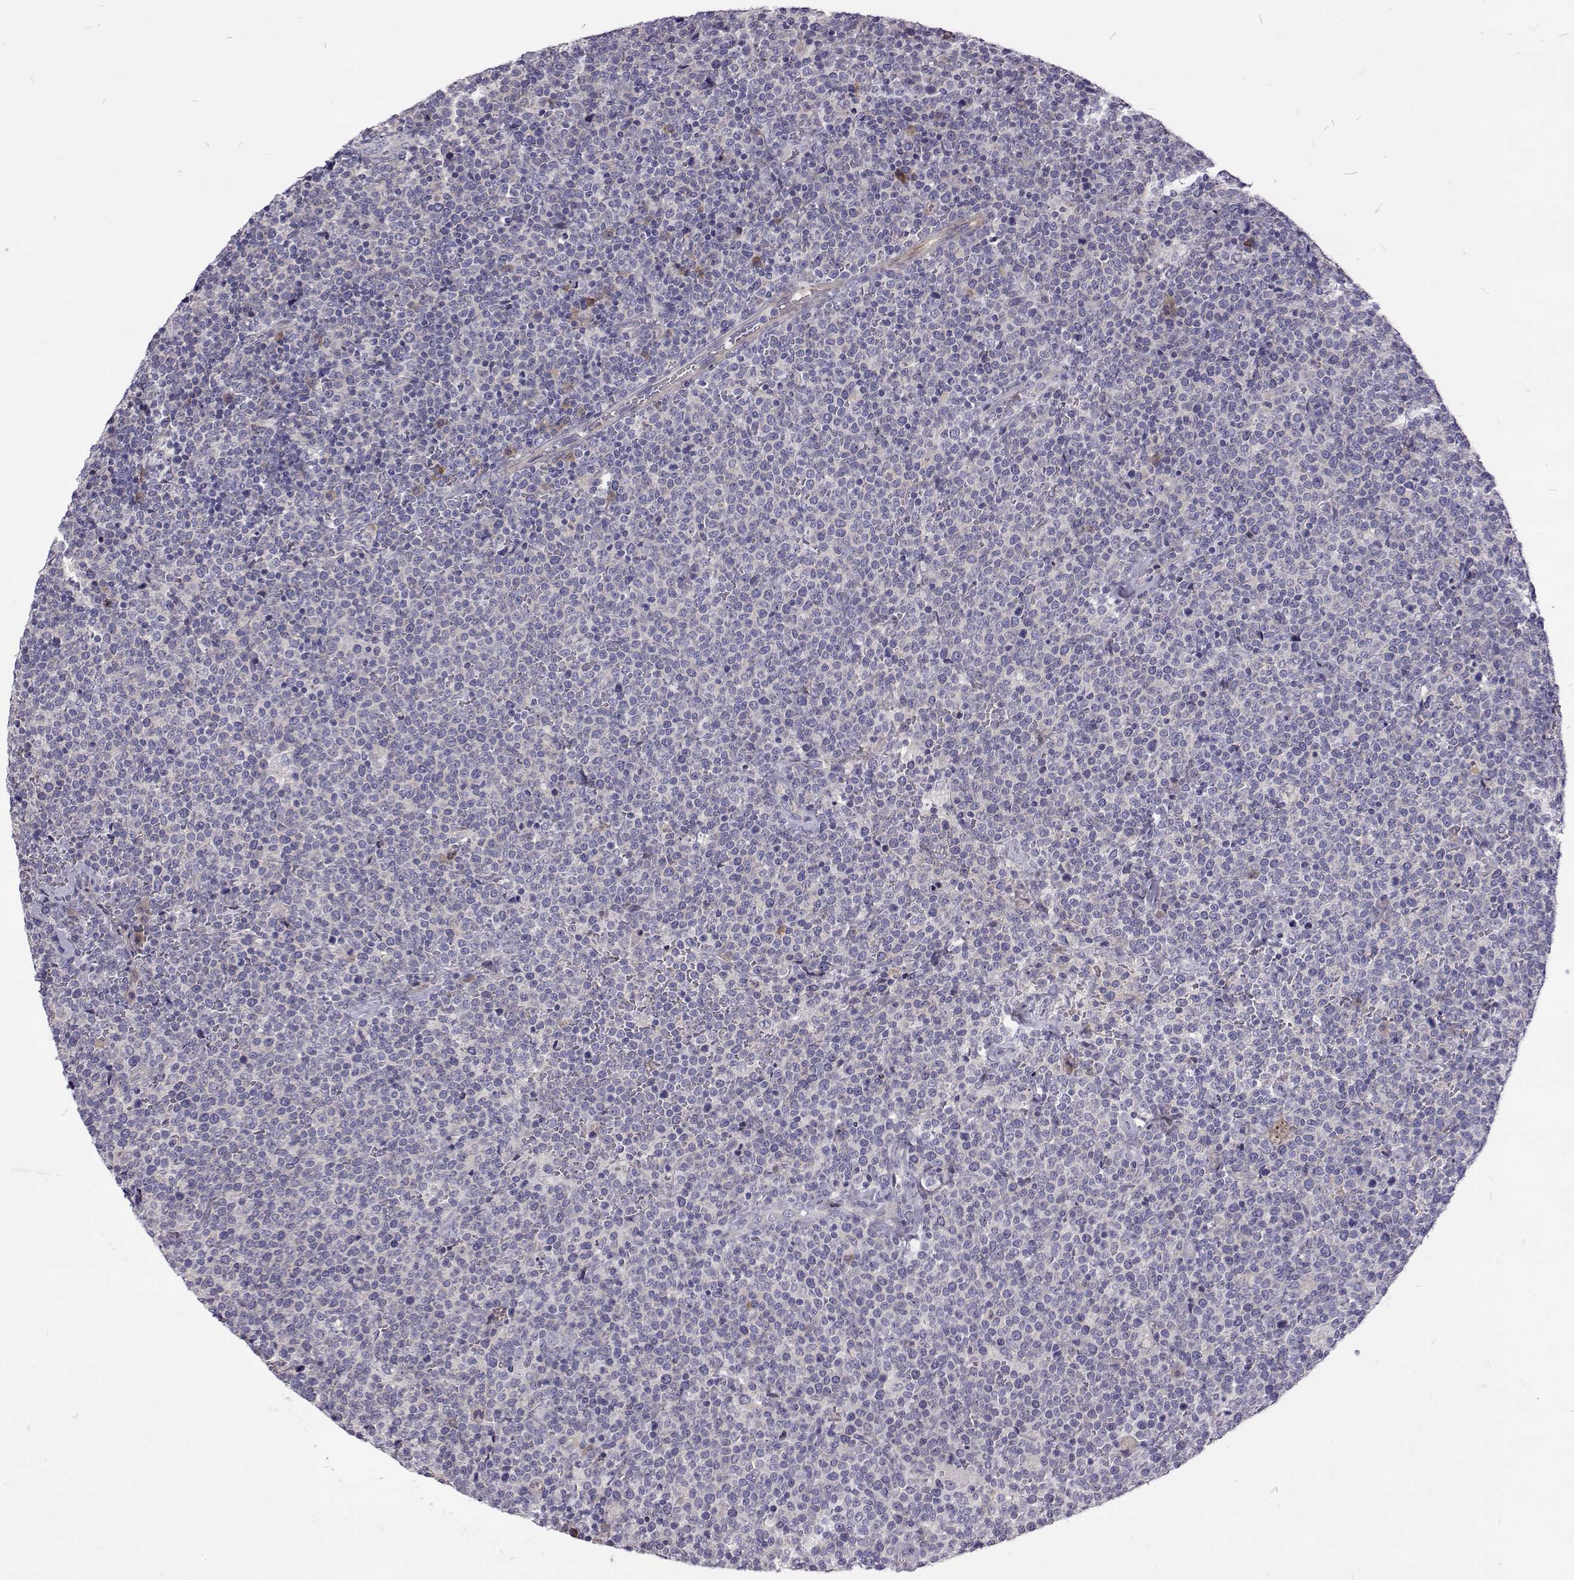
{"staining": {"intensity": "negative", "quantity": "none", "location": "none"}, "tissue": "lymphoma", "cell_type": "Tumor cells", "image_type": "cancer", "snomed": [{"axis": "morphology", "description": "Malignant lymphoma, non-Hodgkin's type, High grade"}, {"axis": "topography", "description": "Lymph node"}], "caption": "This is a image of IHC staining of high-grade malignant lymphoma, non-Hodgkin's type, which shows no staining in tumor cells.", "gene": "NPR3", "patient": {"sex": "male", "age": 61}}